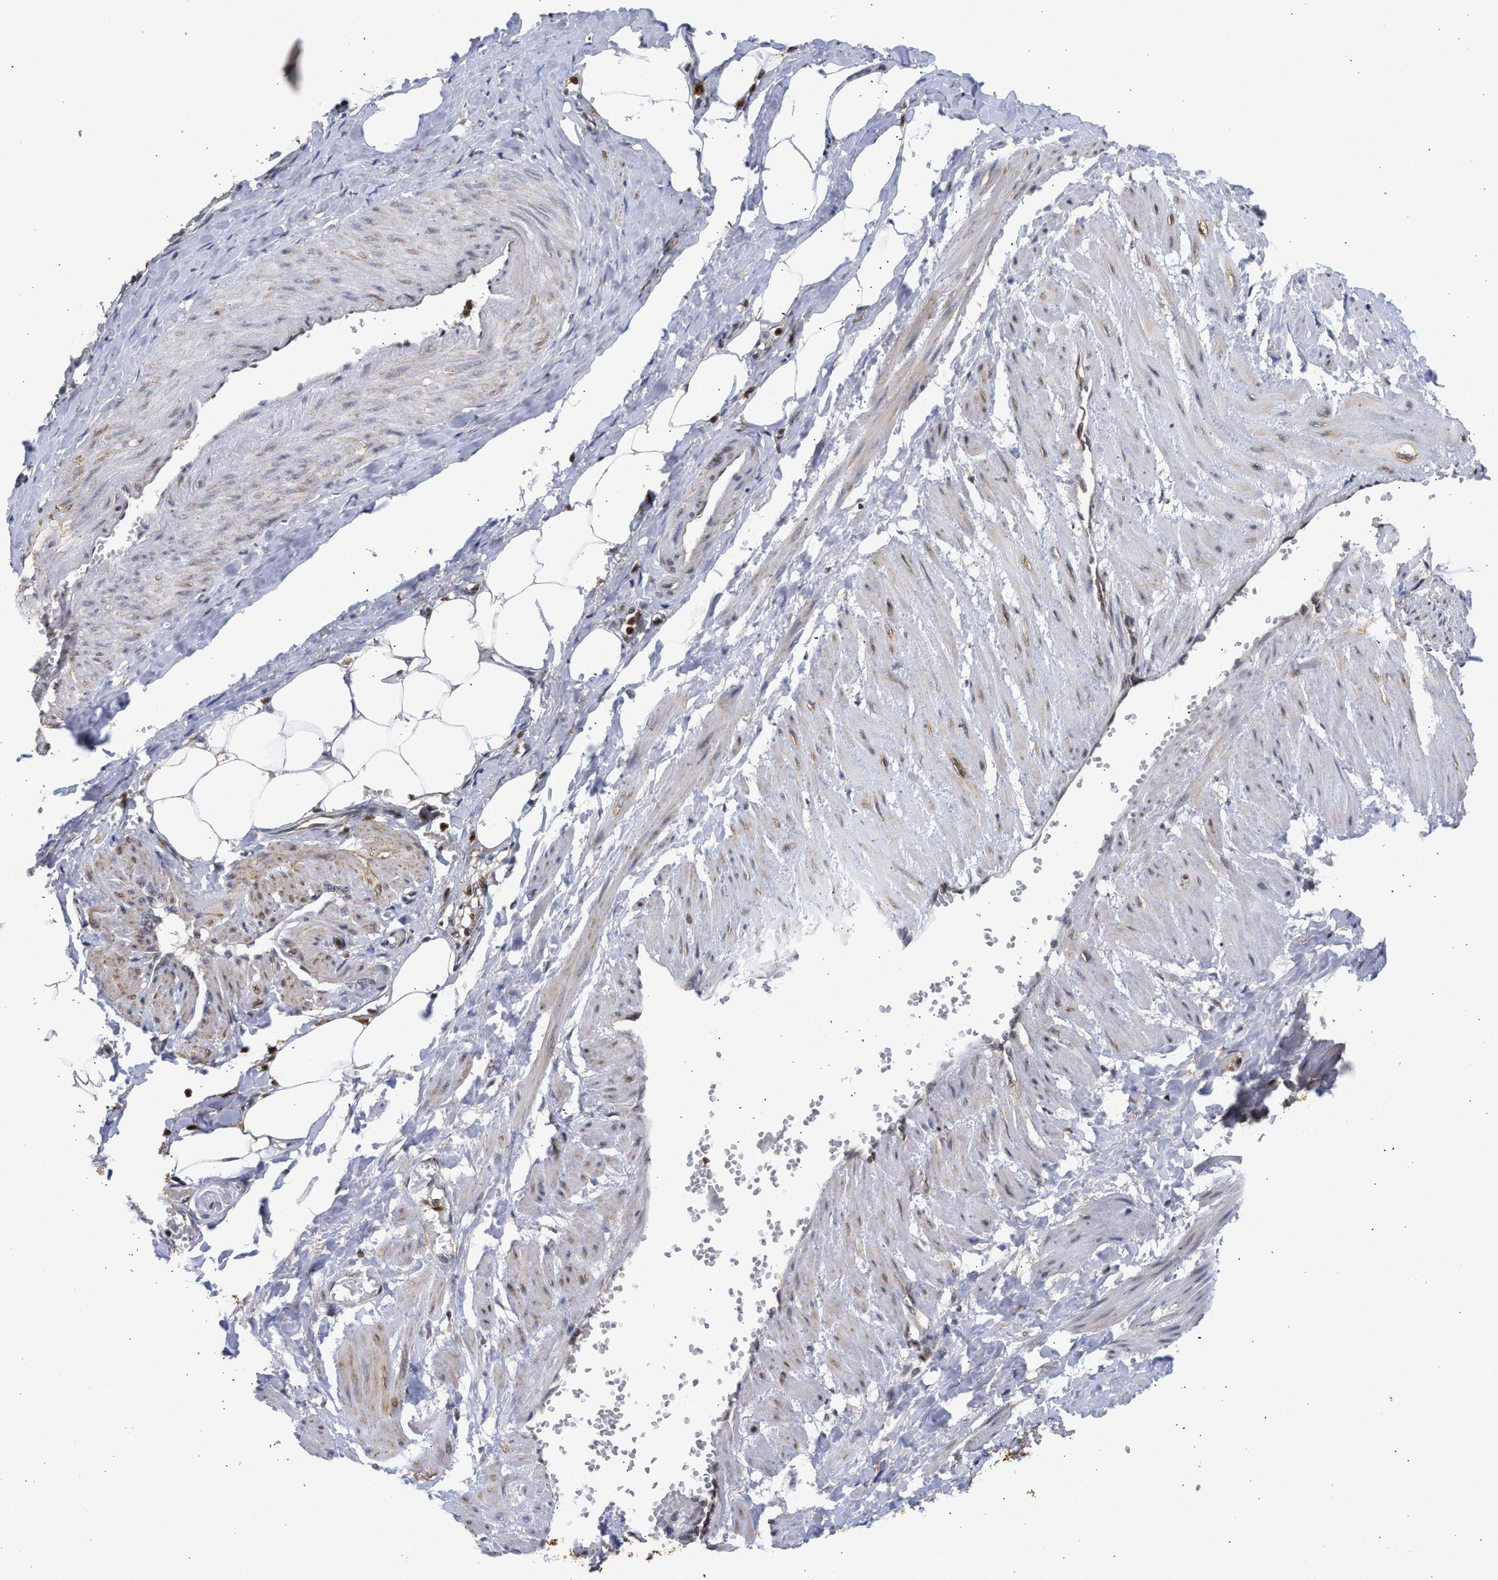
{"staining": {"intensity": "moderate", "quantity": "25%-75%", "location": "cytoplasmic/membranous"}, "tissue": "adipose tissue", "cell_type": "Adipocytes", "image_type": "normal", "snomed": [{"axis": "morphology", "description": "Normal tissue, NOS"}, {"axis": "topography", "description": "Soft tissue"}, {"axis": "topography", "description": "Vascular tissue"}], "caption": "Unremarkable adipose tissue was stained to show a protein in brown. There is medium levels of moderate cytoplasmic/membranous positivity in approximately 25%-75% of adipocytes. (Brightfield microscopy of DAB IHC at high magnification).", "gene": "ENSG00000142539", "patient": {"sex": "female", "age": 35}}